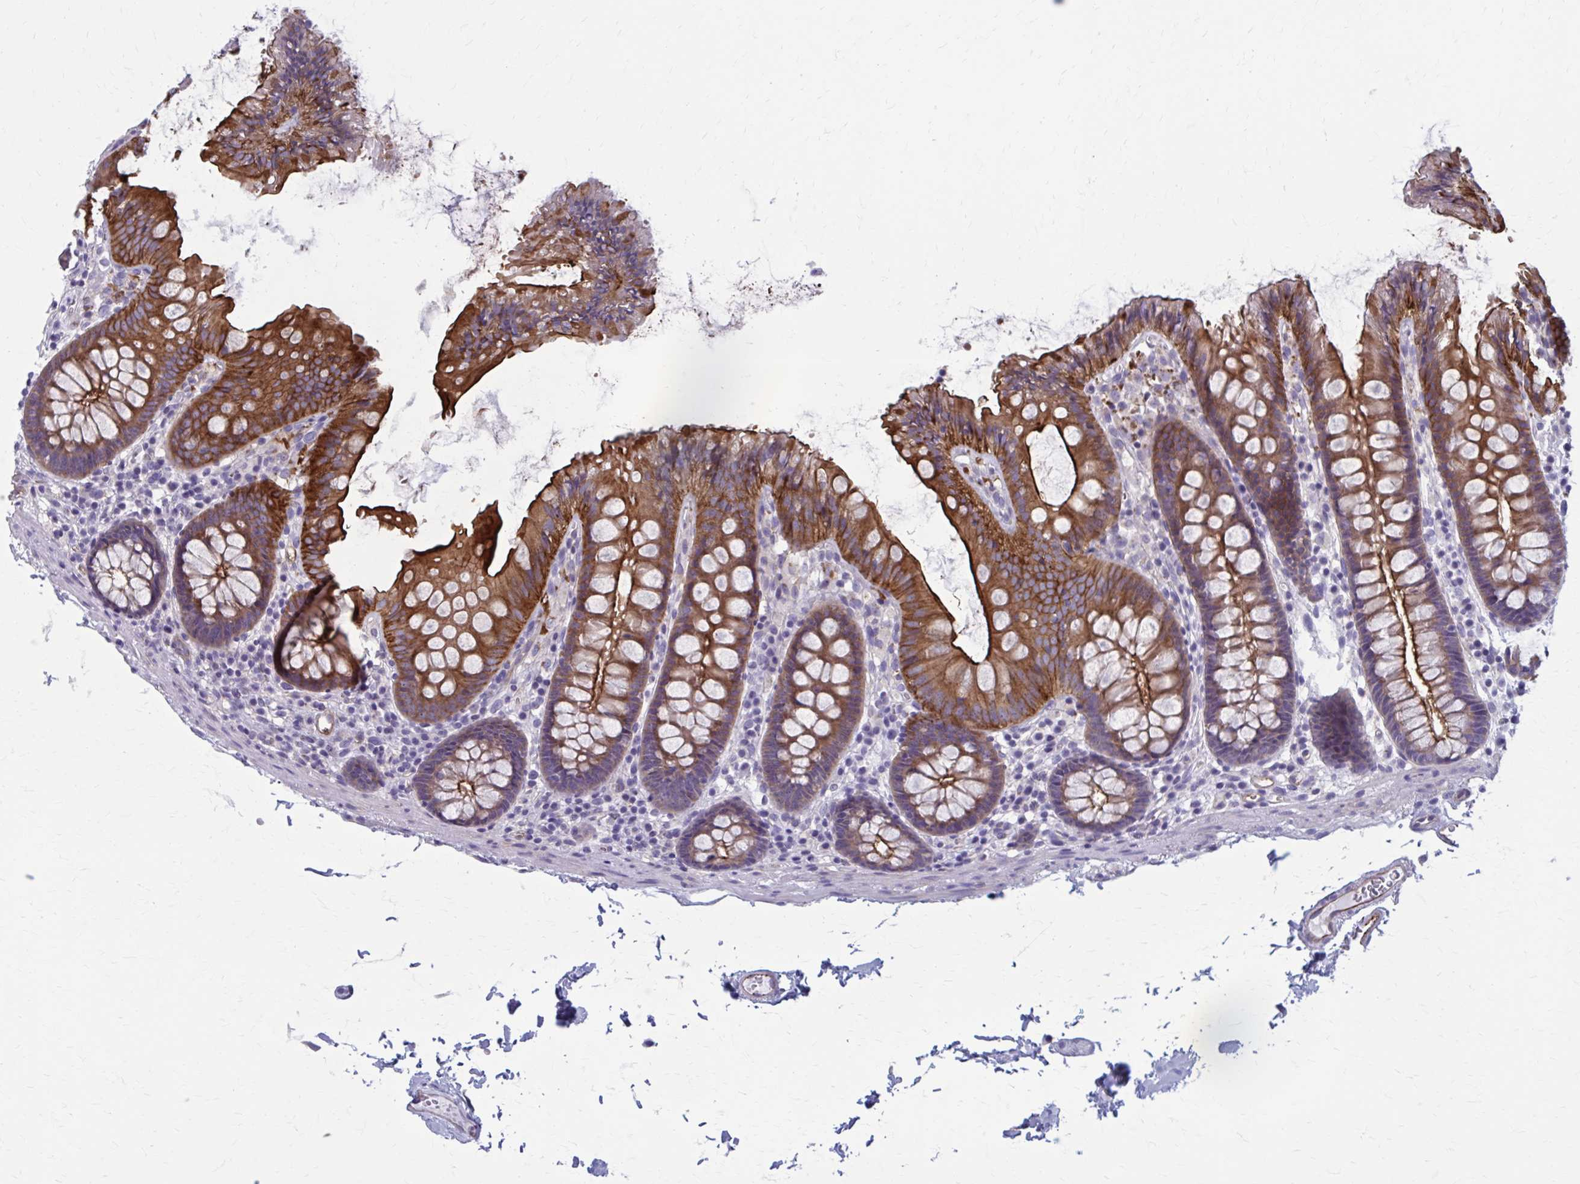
{"staining": {"intensity": "moderate", "quantity": "25%-75%", "location": "cytoplasmic/membranous"}, "tissue": "colon", "cell_type": "Endothelial cells", "image_type": "normal", "snomed": [{"axis": "morphology", "description": "Normal tissue, NOS"}, {"axis": "topography", "description": "Colon"}], "caption": "This histopathology image shows immunohistochemistry staining of unremarkable colon, with medium moderate cytoplasmic/membranous positivity in about 25%-75% of endothelial cells.", "gene": "ZDHHC7", "patient": {"sex": "male", "age": 84}}